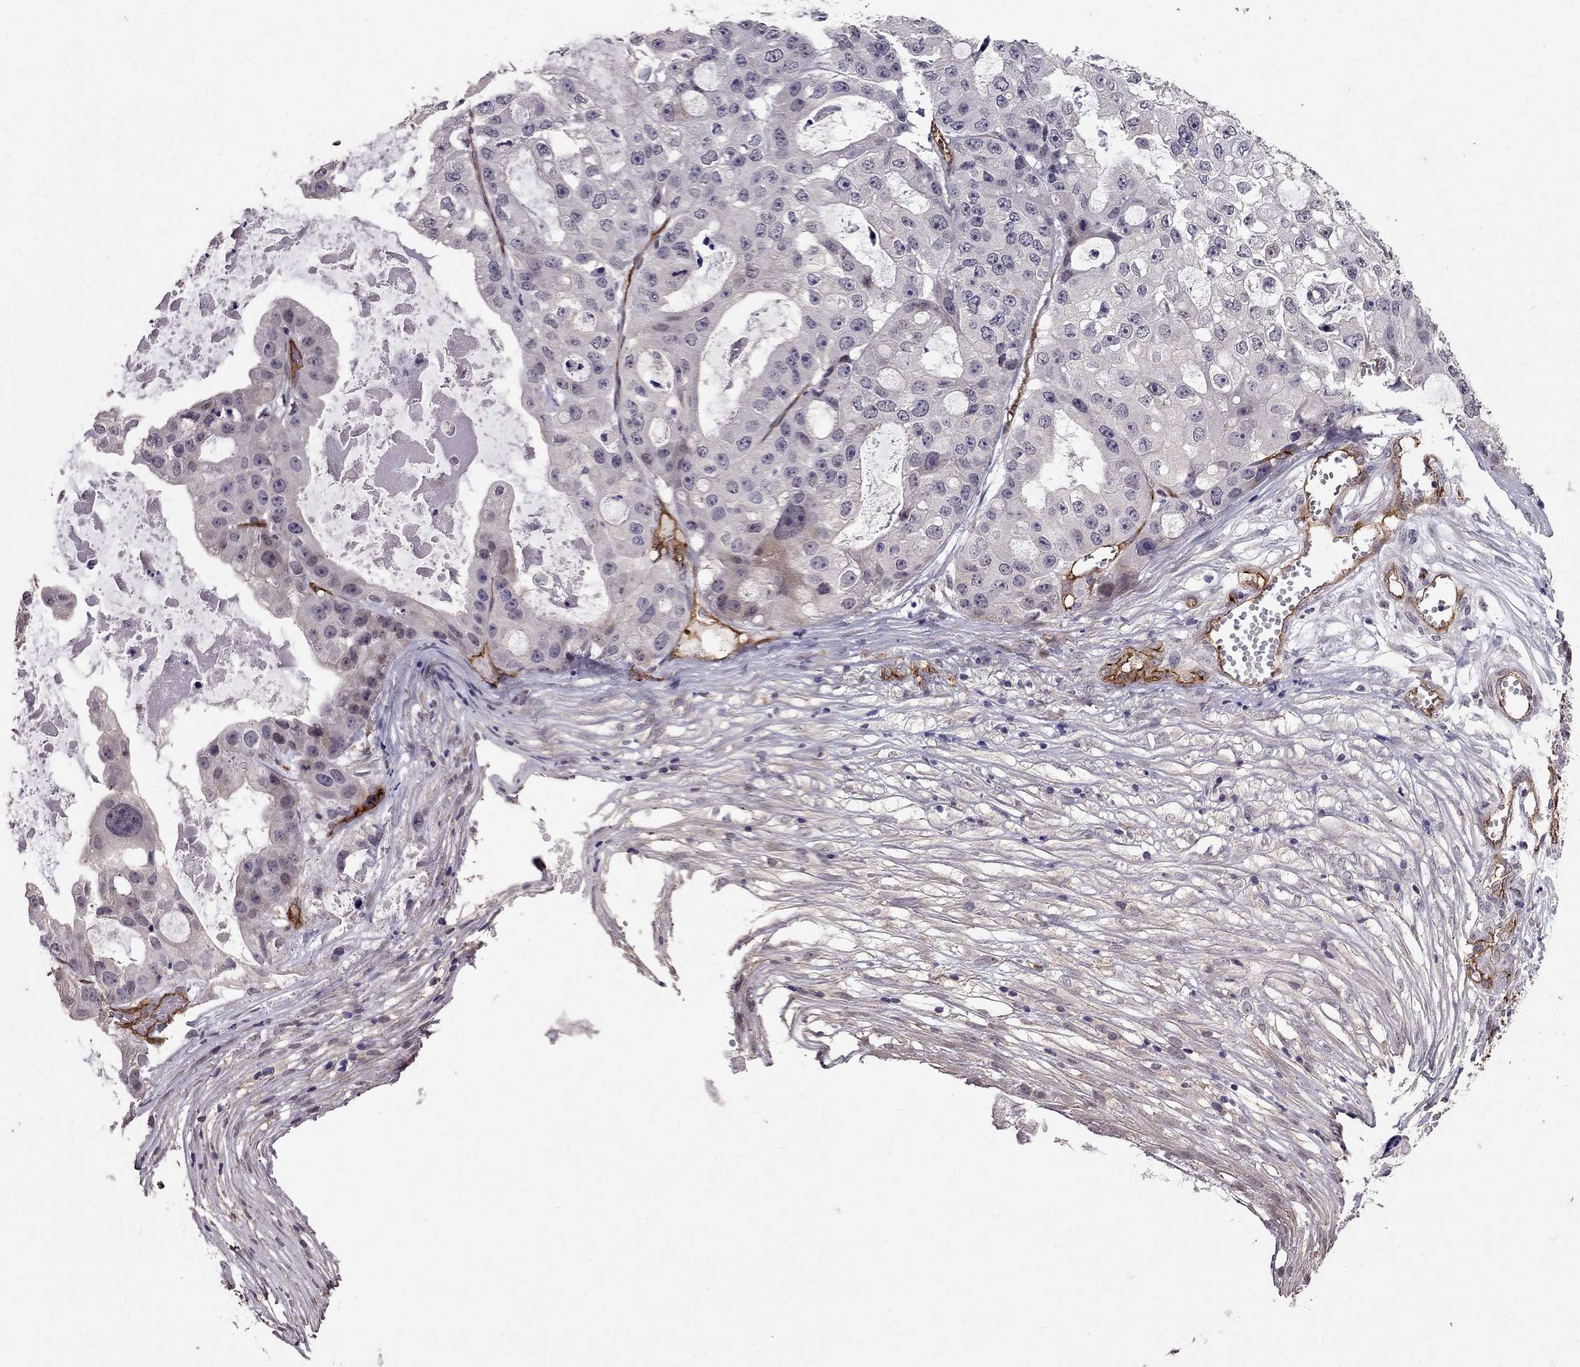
{"staining": {"intensity": "negative", "quantity": "none", "location": "none"}, "tissue": "ovarian cancer", "cell_type": "Tumor cells", "image_type": "cancer", "snomed": [{"axis": "morphology", "description": "Cystadenocarcinoma, serous, NOS"}, {"axis": "topography", "description": "Ovary"}], "caption": "A histopathology image of serous cystadenocarcinoma (ovarian) stained for a protein reveals no brown staining in tumor cells. (DAB immunohistochemistry (IHC) with hematoxylin counter stain).", "gene": "RASIP1", "patient": {"sex": "female", "age": 56}}